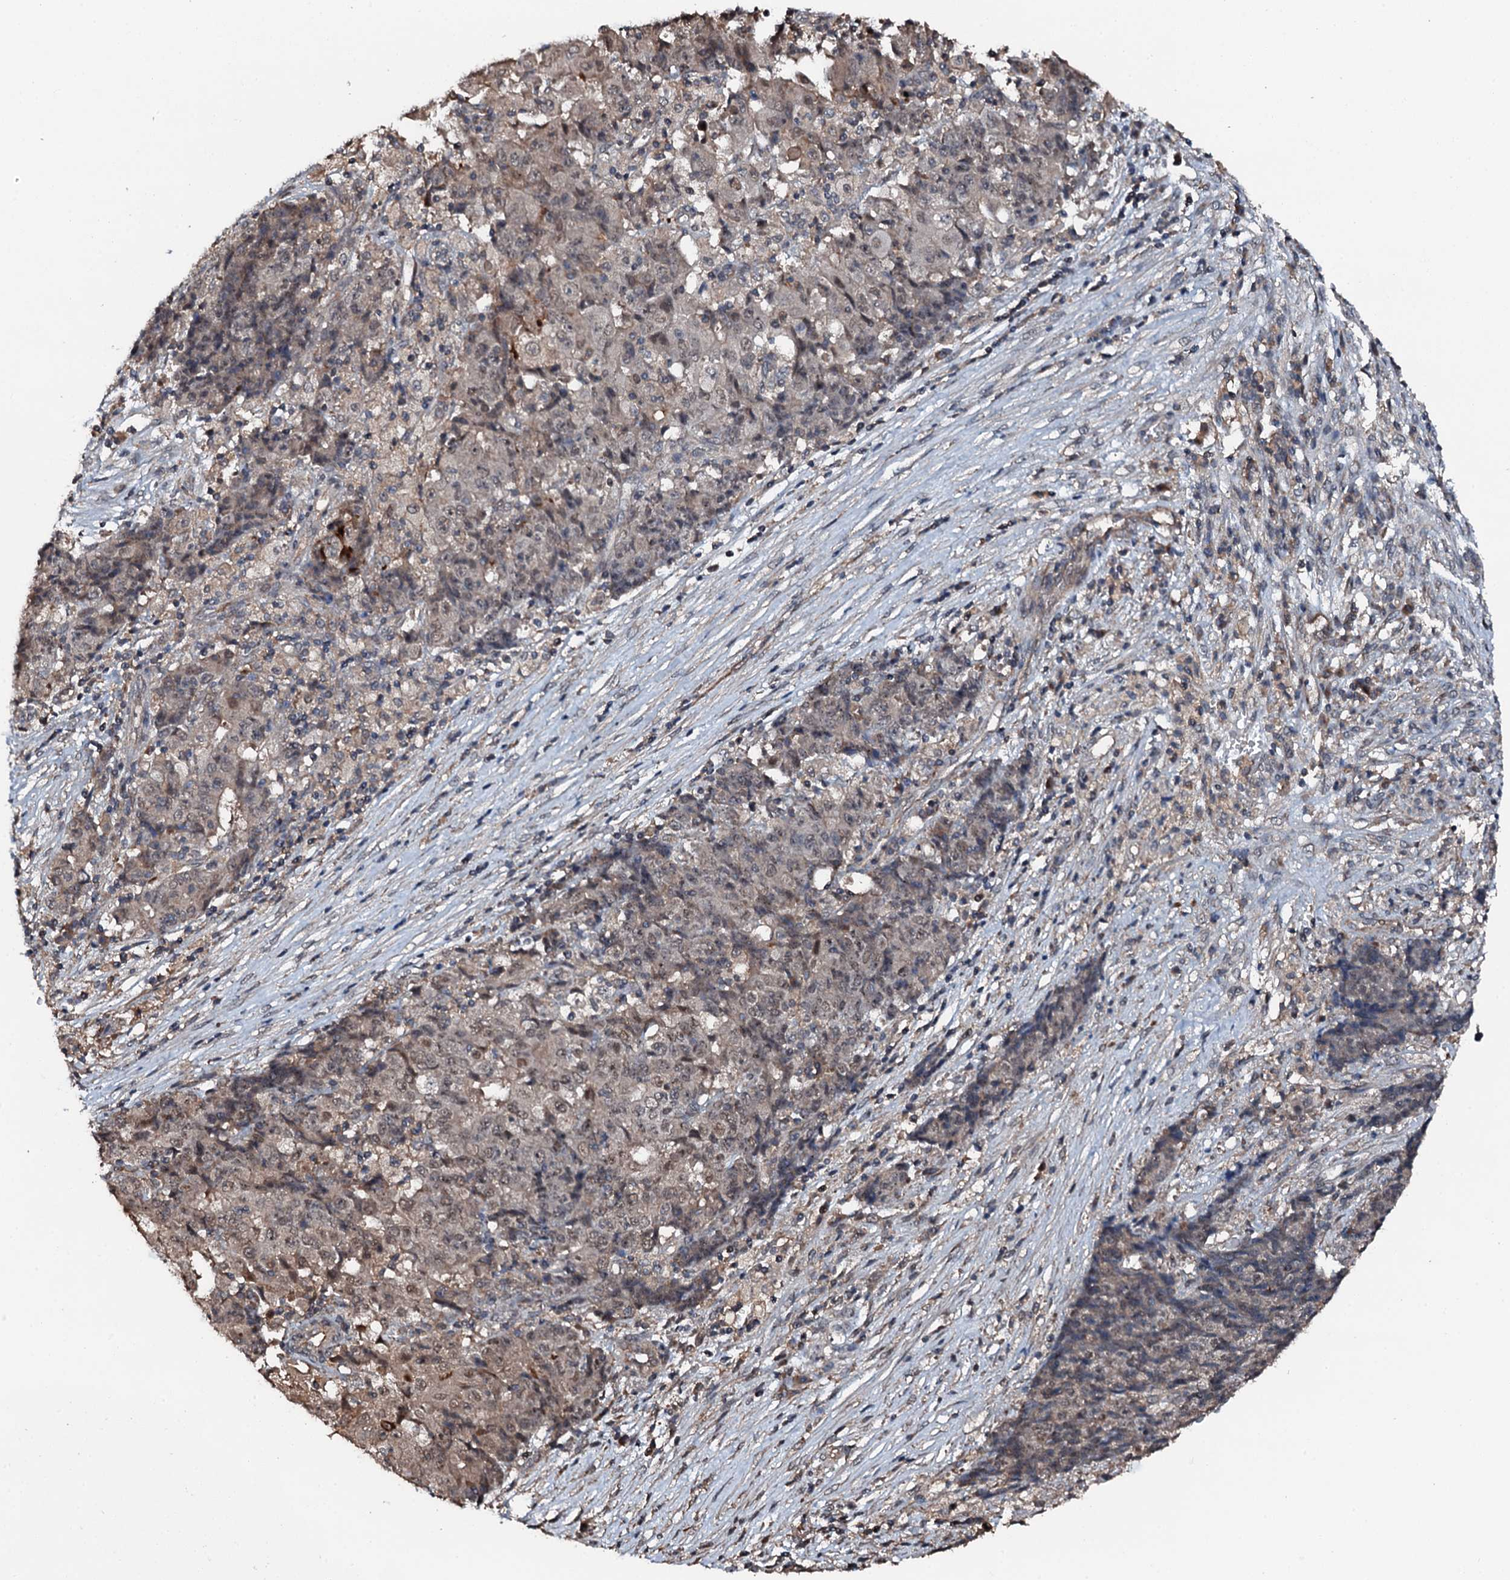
{"staining": {"intensity": "moderate", "quantity": ">75%", "location": "cytoplasmic/membranous"}, "tissue": "ovarian cancer", "cell_type": "Tumor cells", "image_type": "cancer", "snomed": [{"axis": "morphology", "description": "Carcinoma, endometroid"}, {"axis": "topography", "description": "Ovary"}], "caption": "Immunohistochemistry image of human endometroid carcinoma (ovarian) stained for a protein (brown), which demonstrates medium levels of moderate cytoplasmic/membranous staining in approximately >75% of tumor cells.", "gene": "FLYWCH1", "patient": {"sex": "female", "age": 42}}